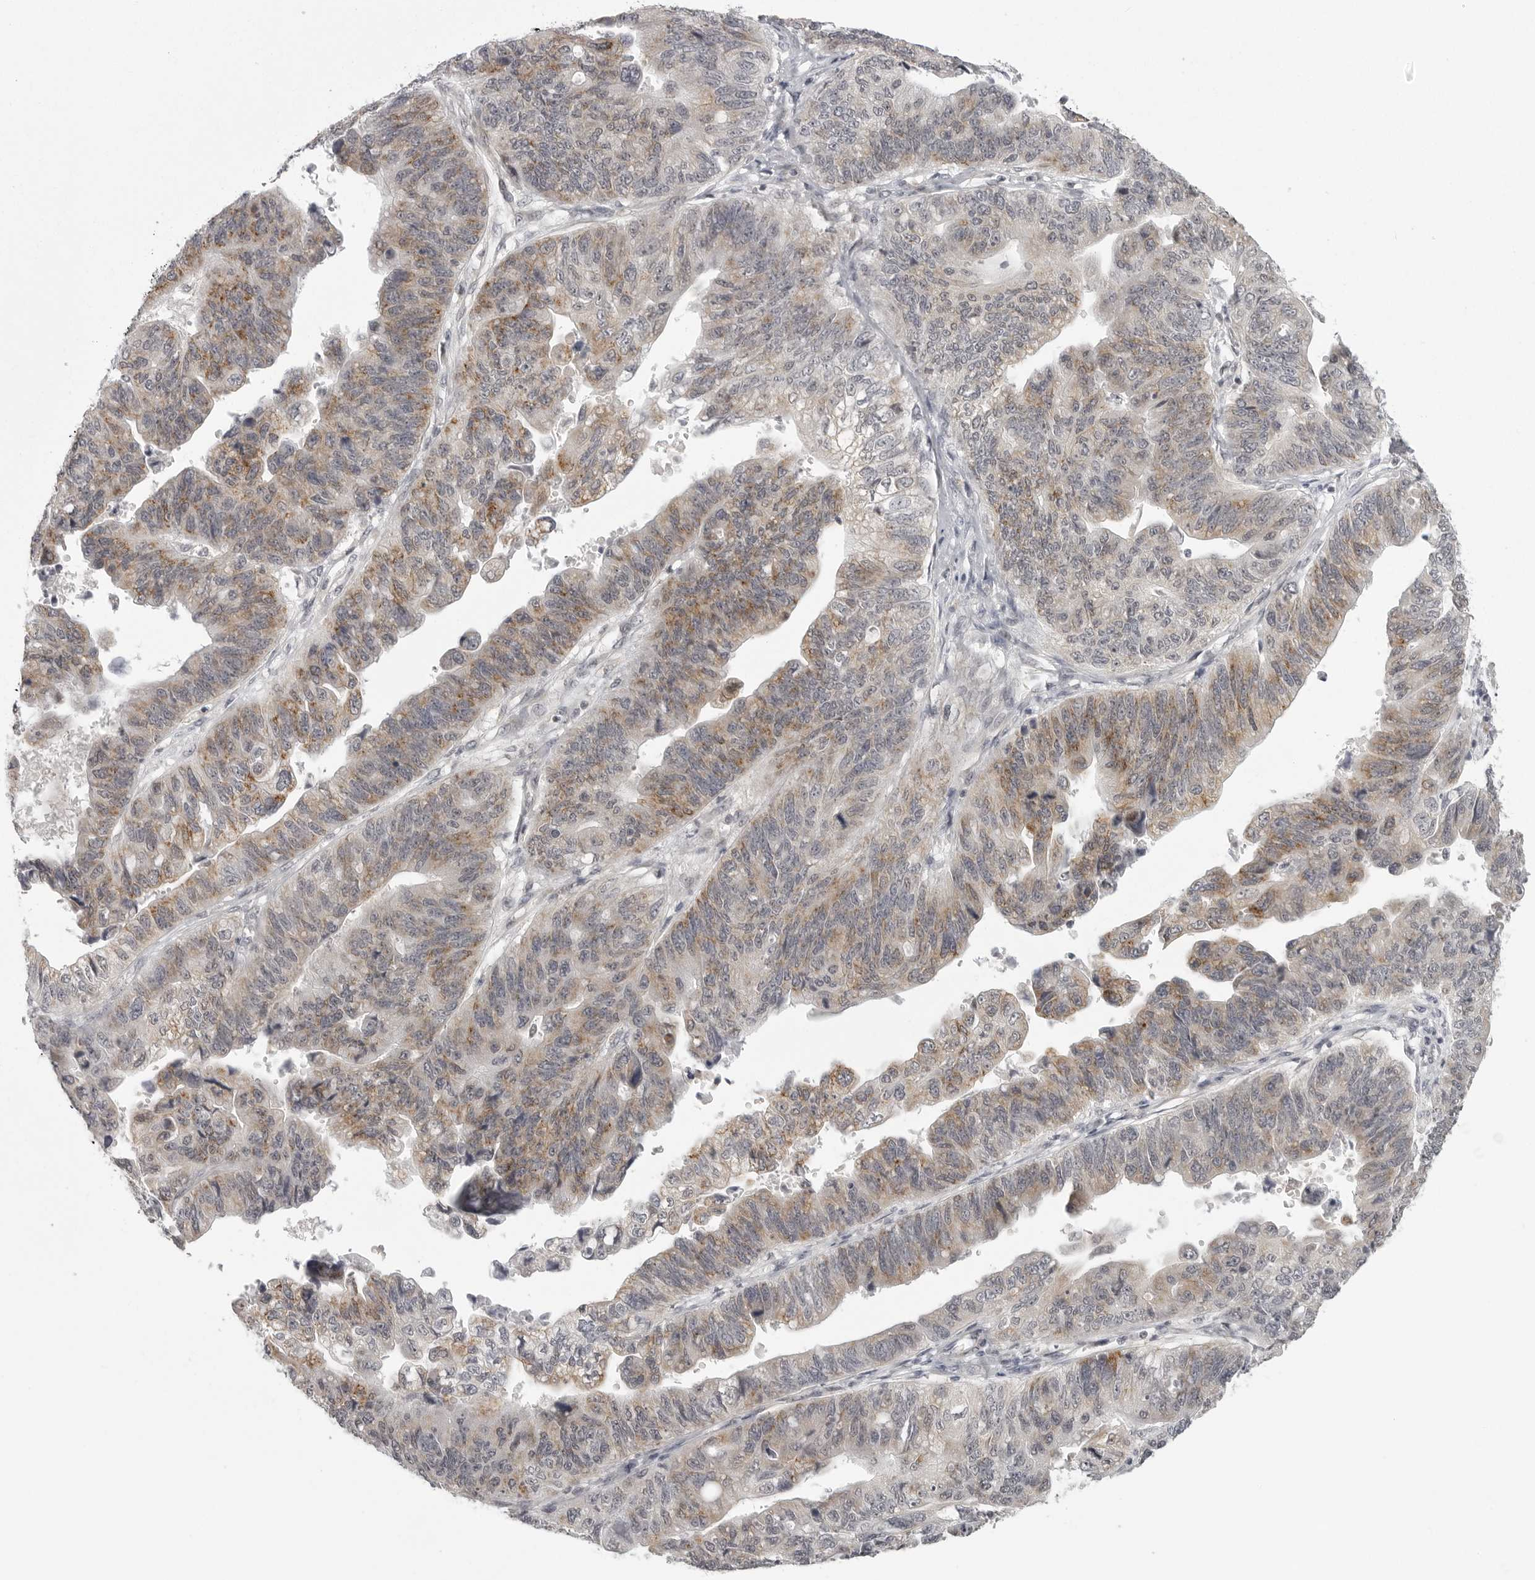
{"staining": {"intensity": "moderate", "quantity": ">75%", "location": "cytoplasmic/membranous"}, "tissue": "stomach cancer", "cell_type": "Tumor cells", "image_type": "cancer", "snomed": [{"axis": "morphology", "description": "Adenocarcinoma, NOS"}, {"axis": "topography", "description": "Stomach"}], "caption": "Adenocarcinoma (stomach) stained for a protein exhibits moderate cytoplasmic/membranous positivity in tumor cells.", "gene": "TUT4", "patient": {"sex": "male", "age": 59}}